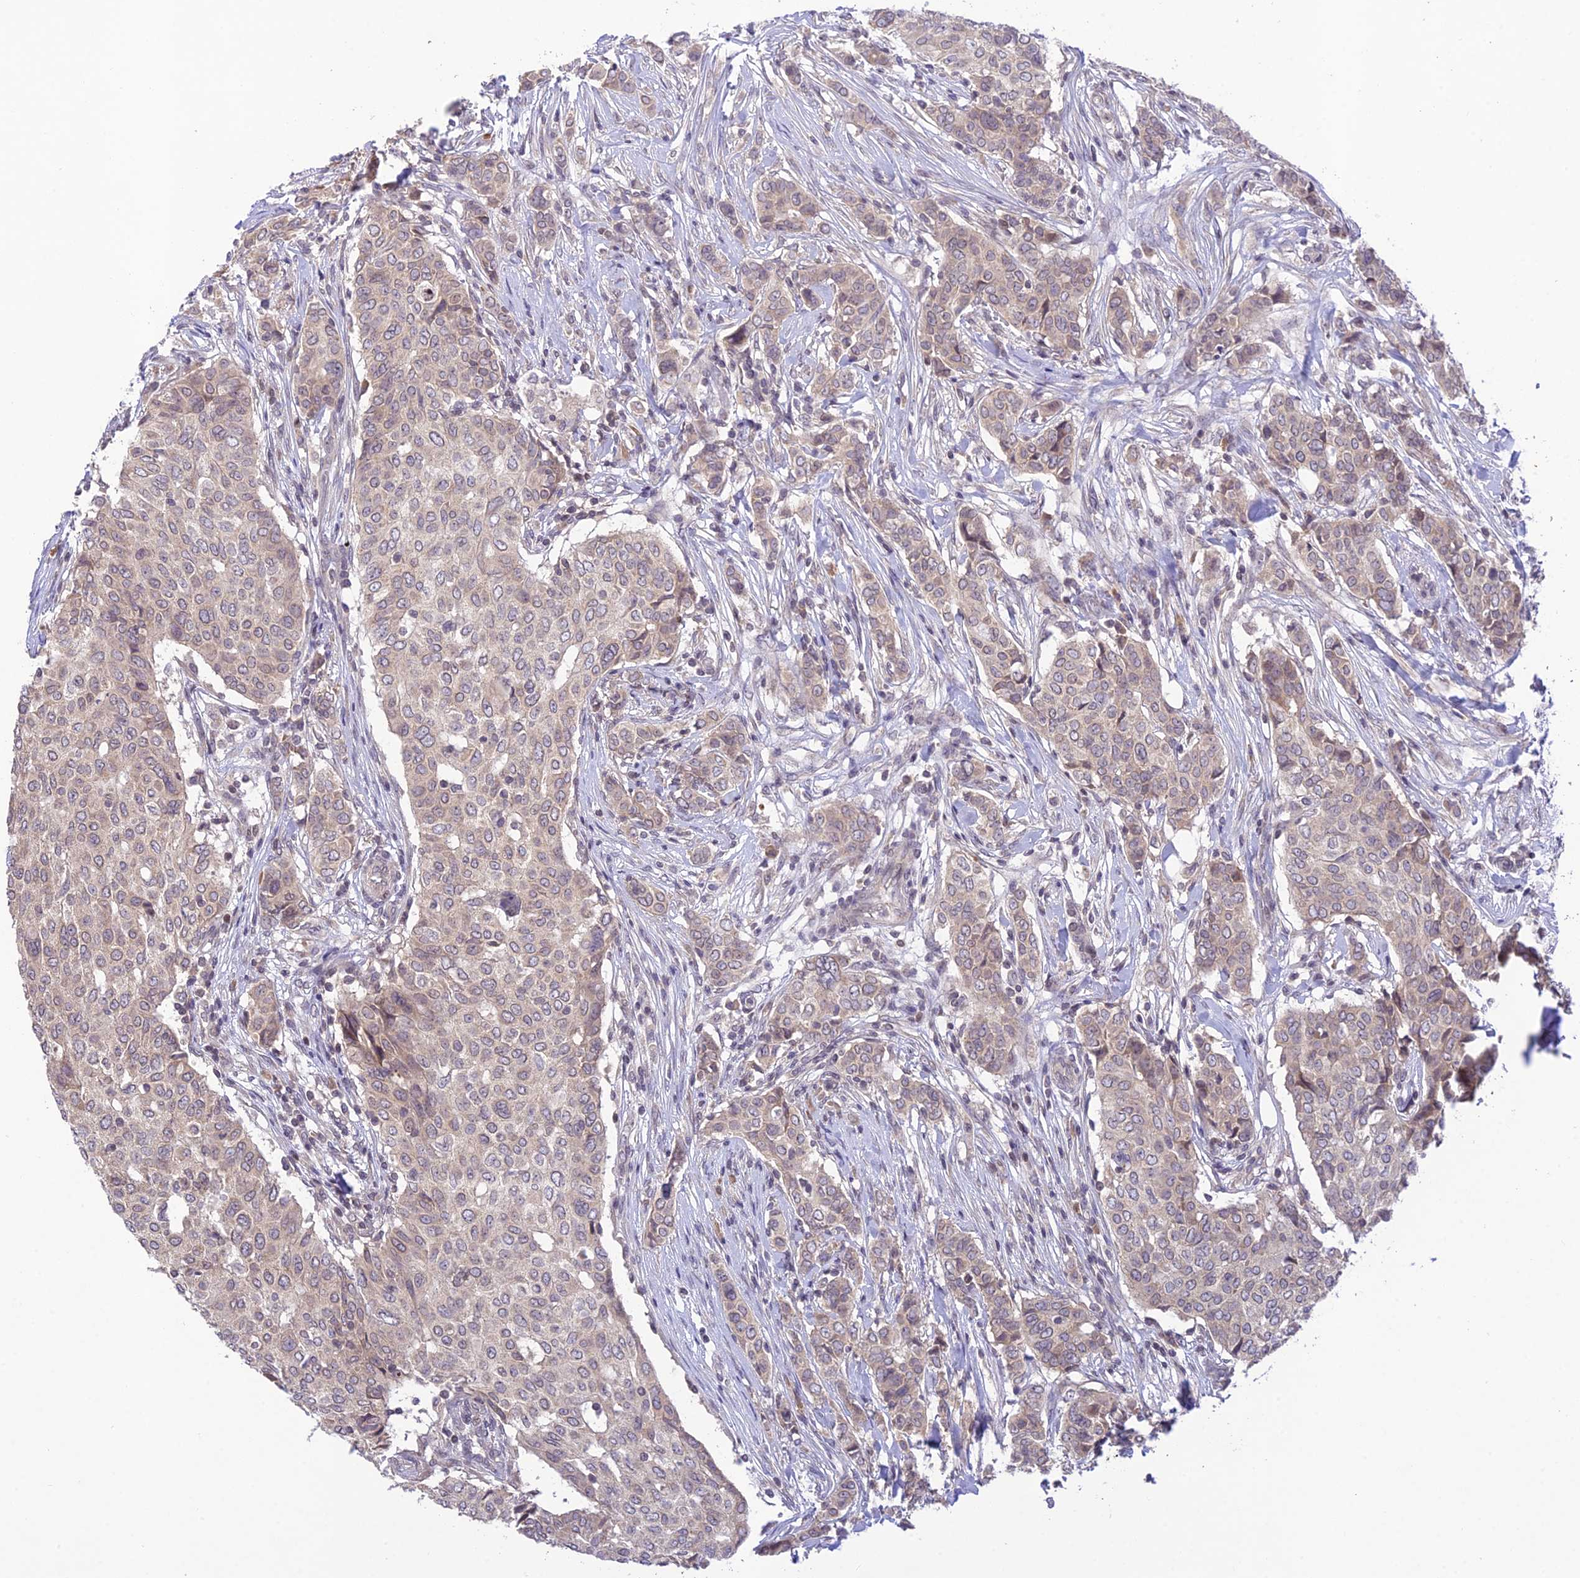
{"staining": {"intensity": "weak", "quantity": "25%-75%", "location": "cytoplasmic/membranous"}, "tissue": "breast cancer", "cell_type": "Tumor cells", "image_type": "cancer", "snomed": [{"axis": "morphology", "description": "Lobular carcinoma"}, {"axis": "topography", "description": "Breast"}], "caption": "Lobular carcinoma (breast) stained with a protein marker exhibits weak staining in tumor cells.", "gene": "TEKT1", "patient": {"sex": "female", "age": 51}}